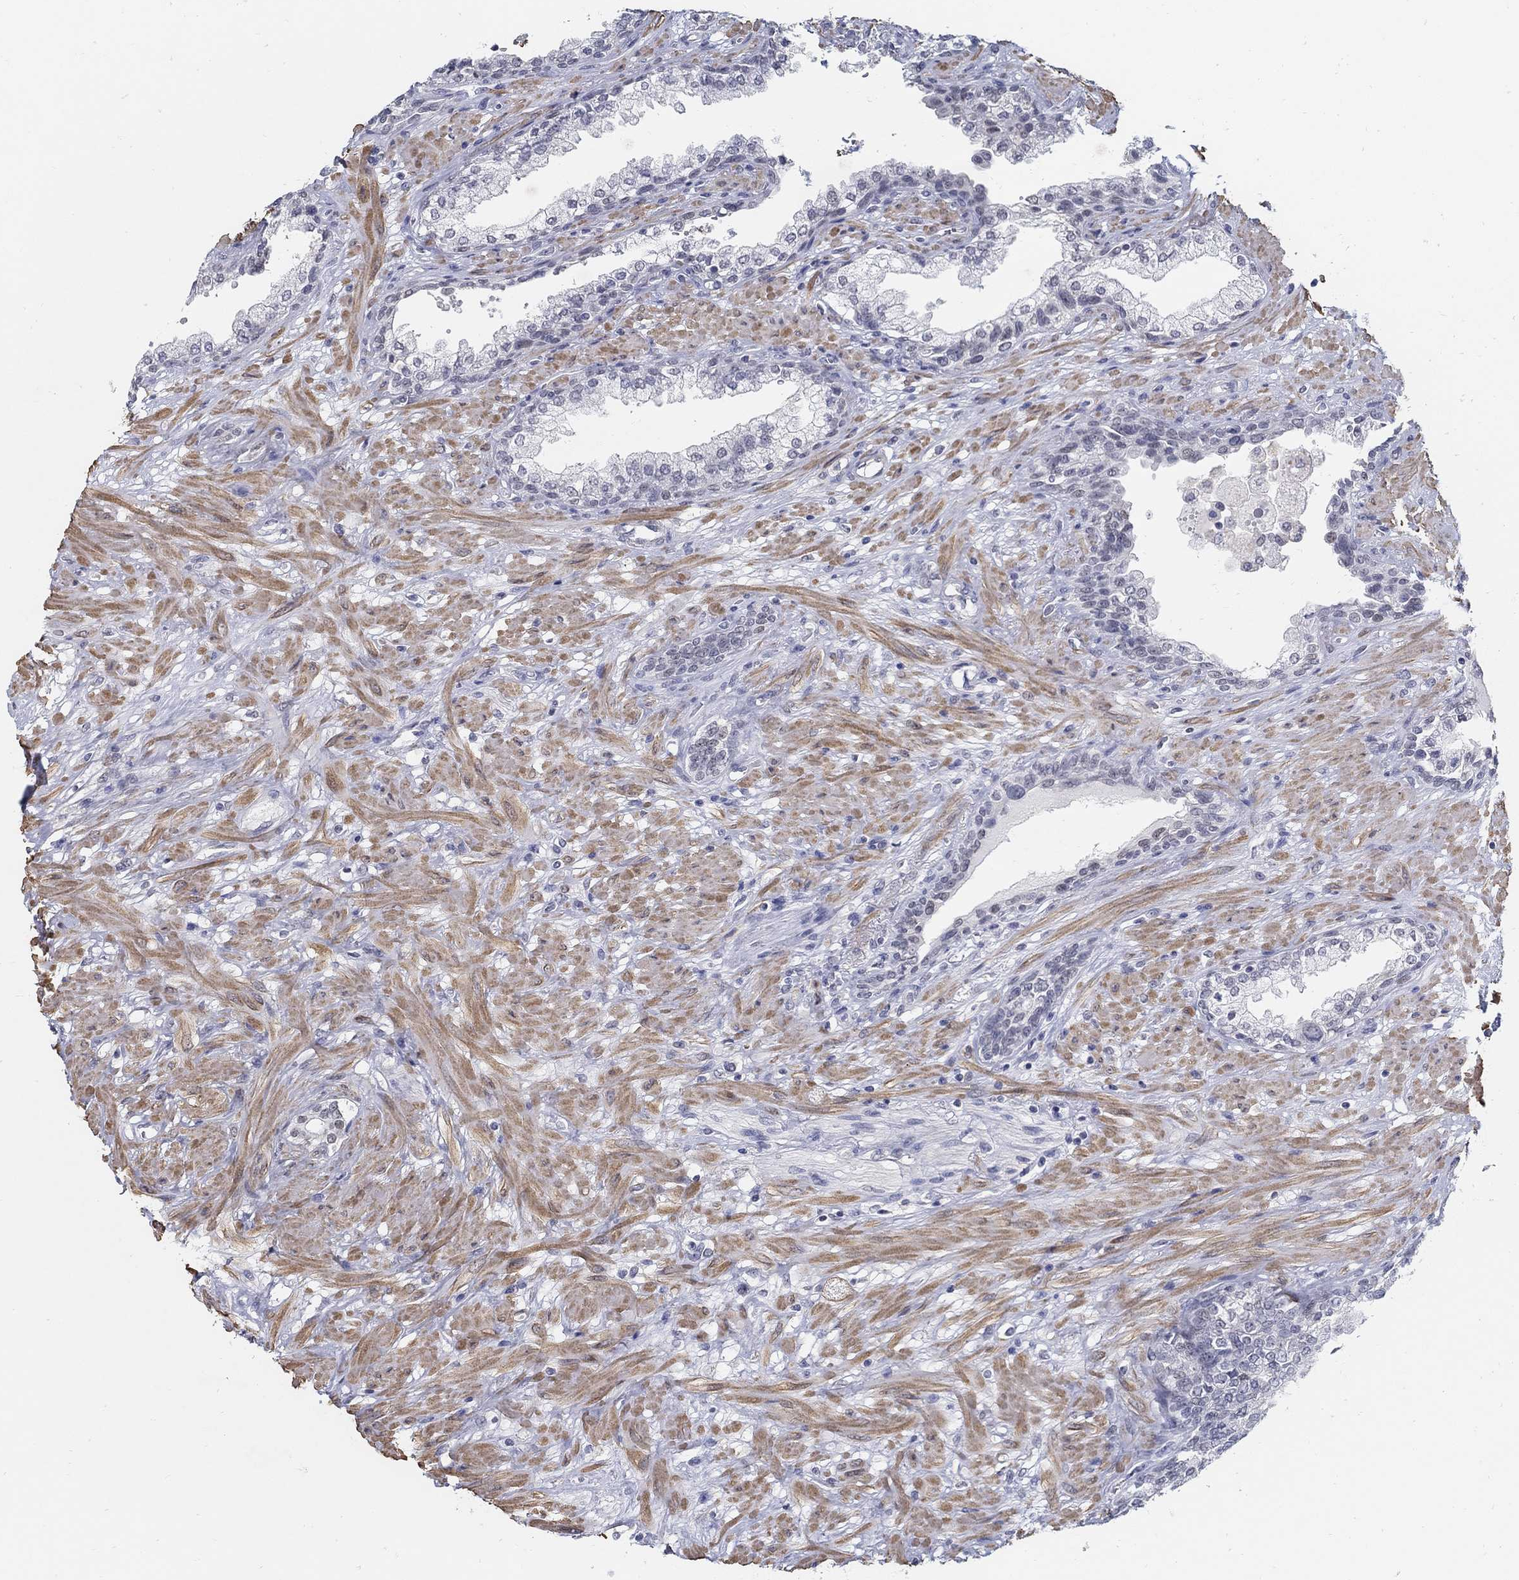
{"staining": {"intensity": "negative", "quantity": "none", "location": "none"}, "tissue": "prostate", "cell_type": "Glandular cells", "image_type": "normal", "snomed": [{"axis": "morphology", "description": "Normal tissue, NOS"}, {"axis": "topography", "description": "Prostate"}], "caption": "High power microscopy histopathology image of an IHC micrograph of unremarkable prostate, revealing no significant staining in glandular cells. (DAB (3,3'-diaminobenzidine) immunohistochemistry (IHC) visualized using brightfield microscopy, high magnification).", "gene": "USP29", "patient": {"sex": "male", "age": 63}}